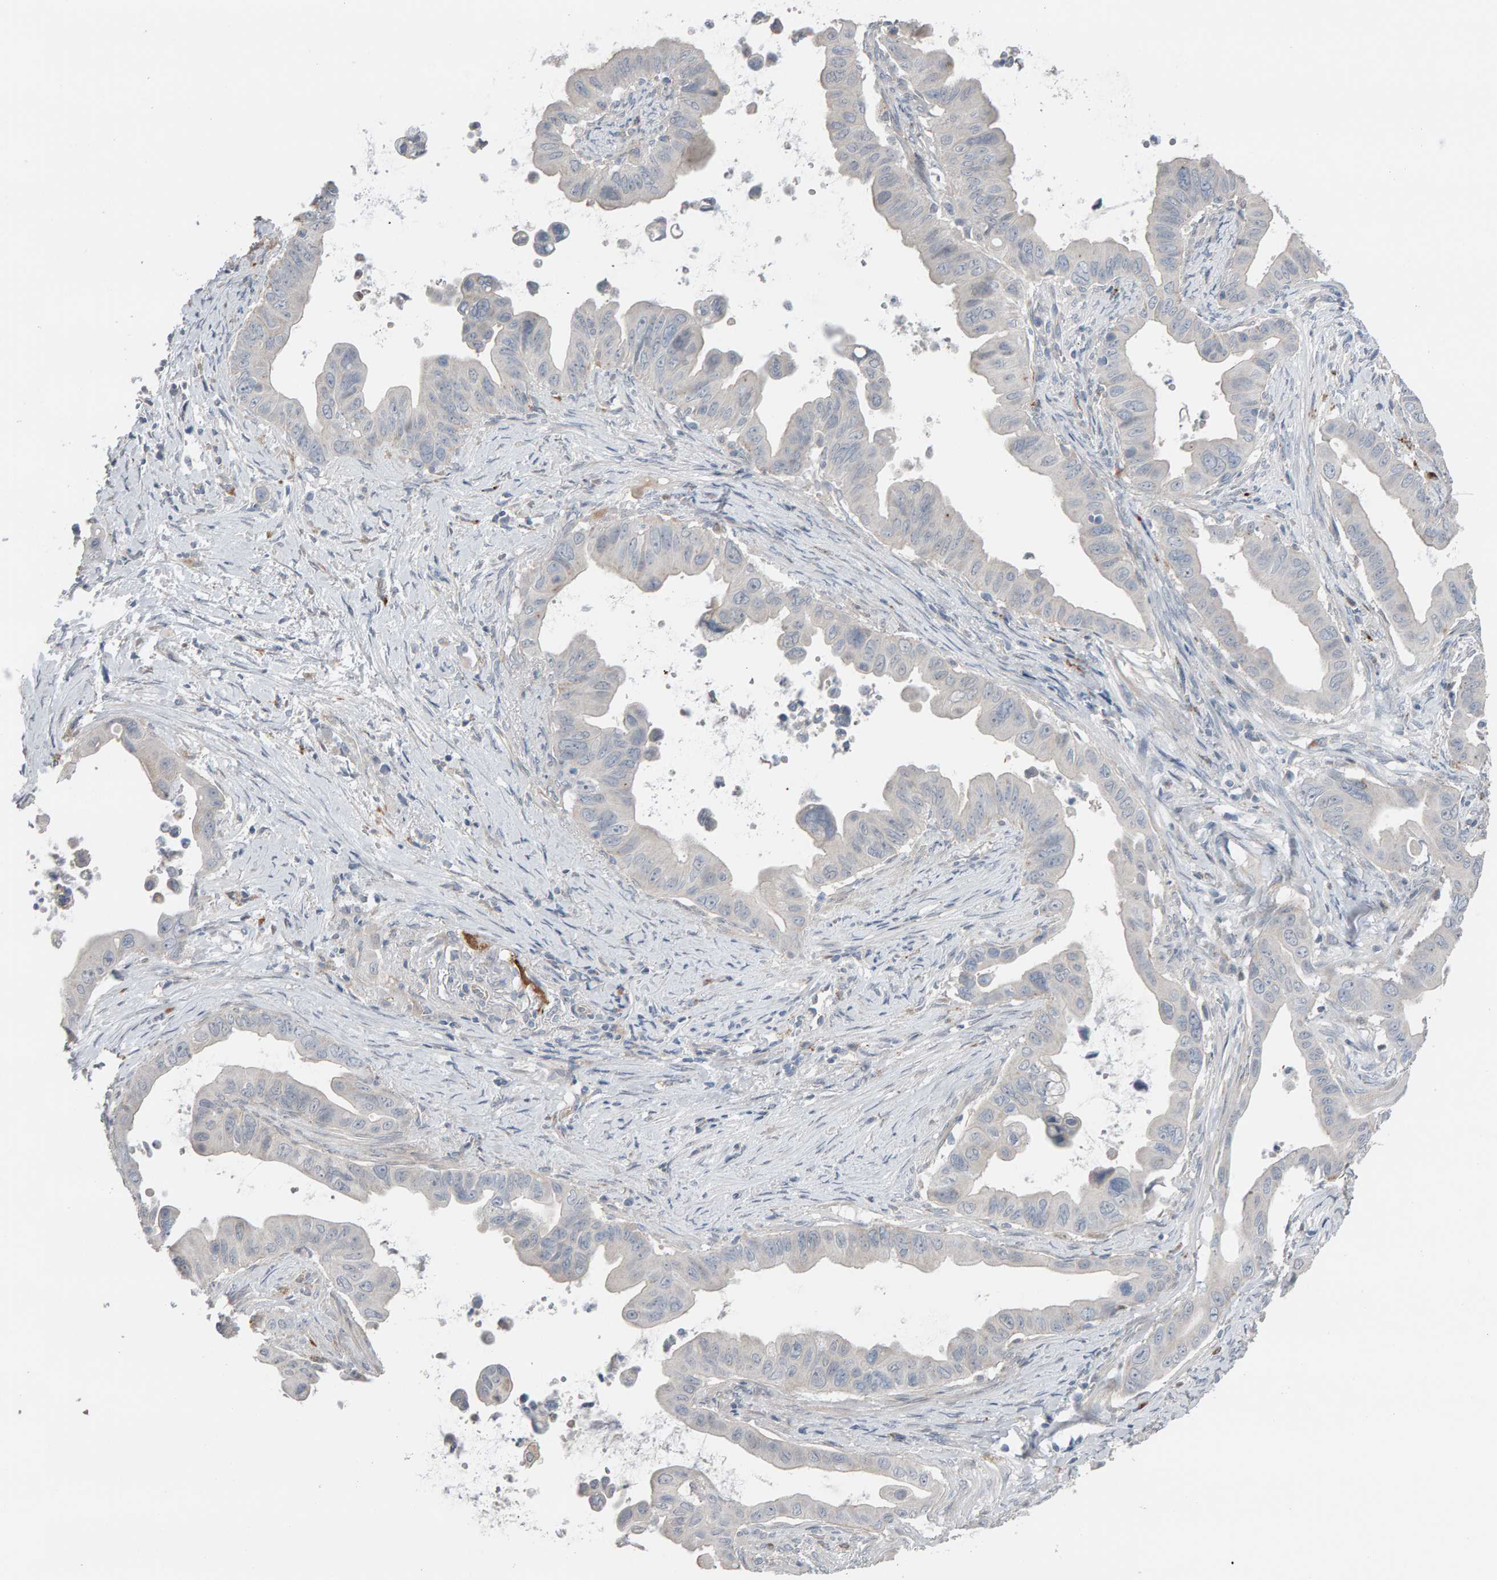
{"staining": {"intensity": "negative", "quantity": "none", "location": "none"}, "tissue": "pancreatic cancer", "cell_type": "Tumor cells", "image_type": "cancer", "snomed": [{"axis": "morphology", "description": "Adenocarcinoma, NOS"}, {"axis": "topography", "description": "Pancreas"}], "caption": "The micrograph reveals no significant staining in tumor cells of pancreatic adenocarcinoma. The staining is performed using DAB brown chromogen with nuclei counter-stained in using hematoxylin.", "gene": "IPPK", "patient": {"sex": "female", "age": 72}}